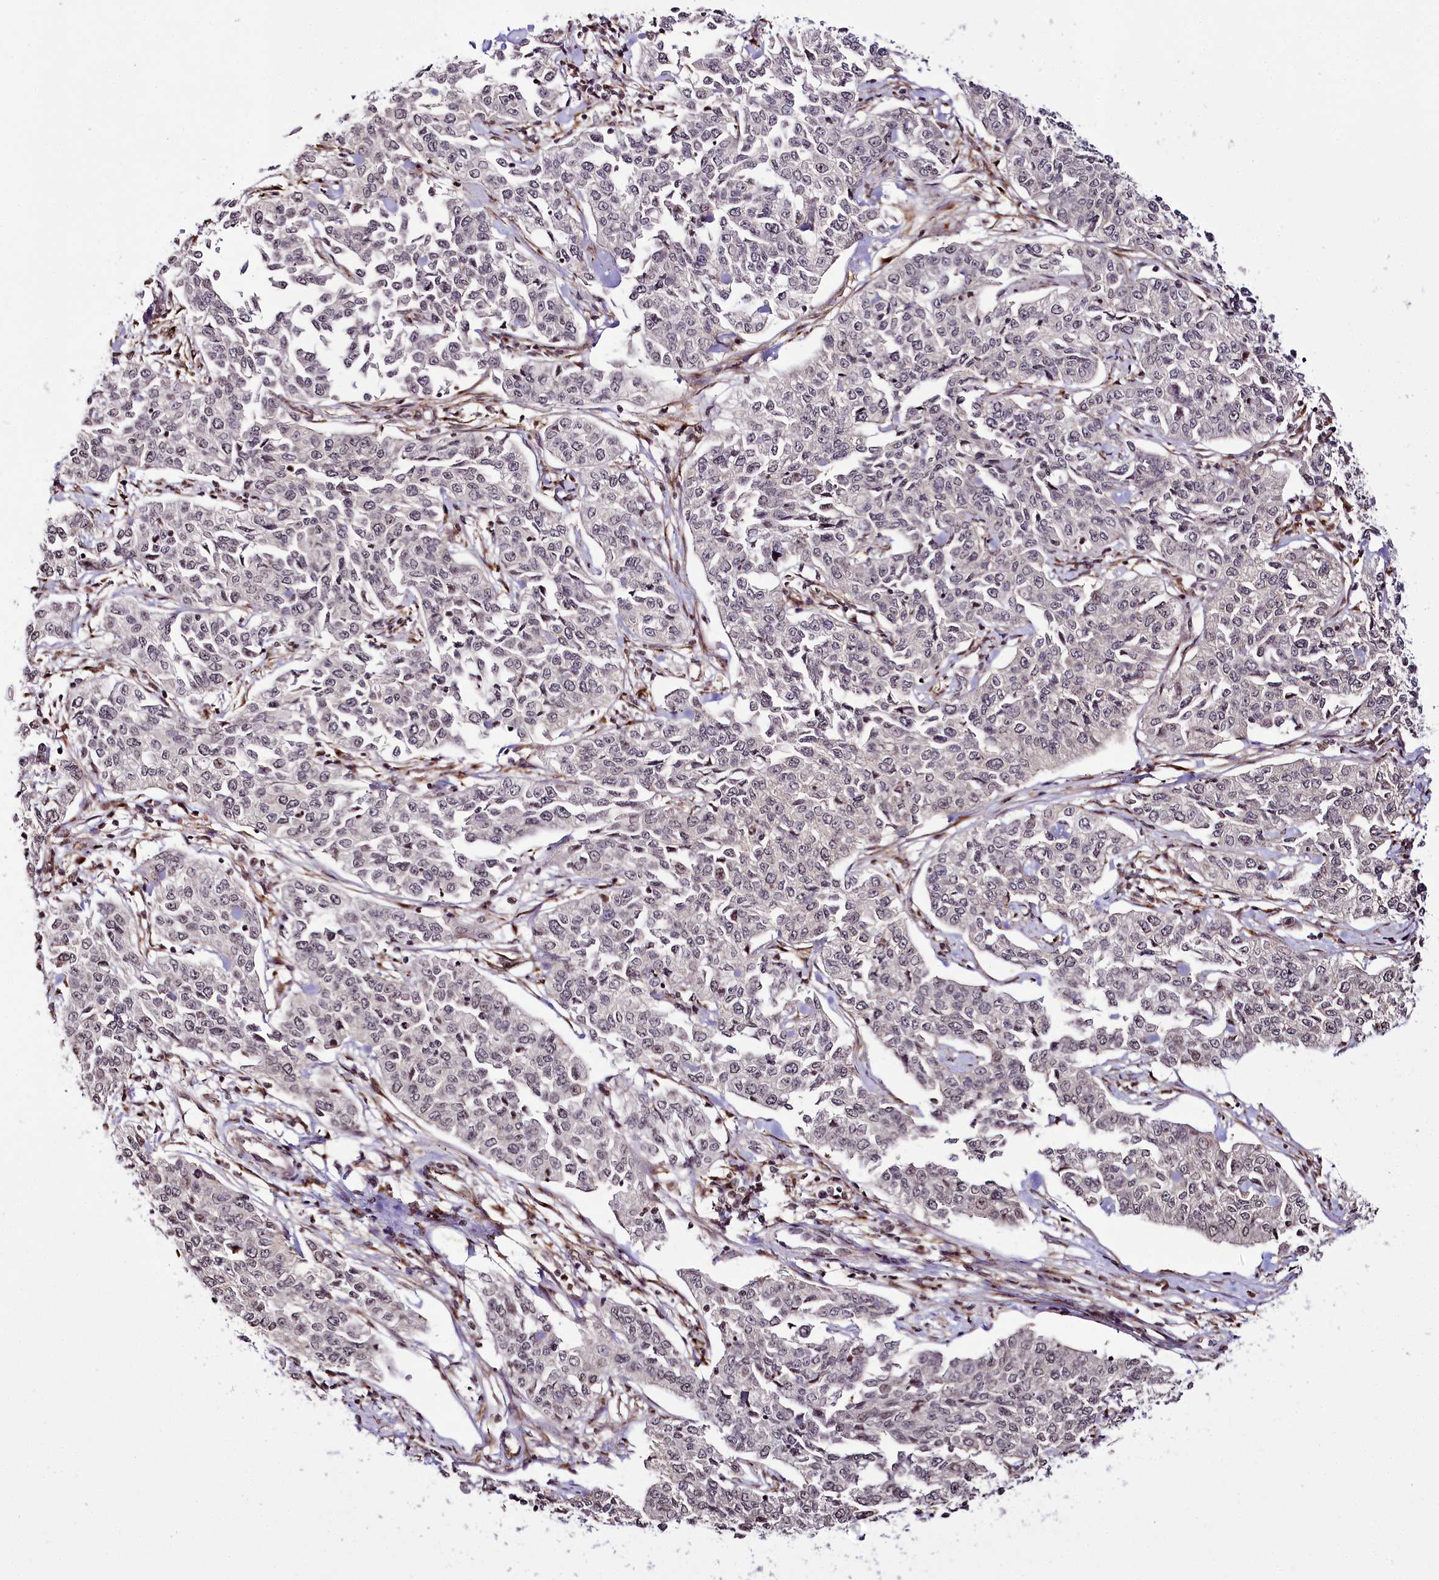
{"staining": {"intensity": "negative", "quantity": "none", "location": "none"}, "tissue": "cervical cancer", "cell_type": "Tumor cells", "image_type": "cancer", "snomed": [{"axis": "morphology", "description": "Squamous cell carcinoma, NOS"}, {"axis": "topography", "description": "Cervix"}], "caption": "Human cervical squamous cell carcinoma stained for a protein using immunohistochemistry displays no expression in tumor cells.", "gene": "HOXC8", "patient": {"sex": "female", "age": 35}}